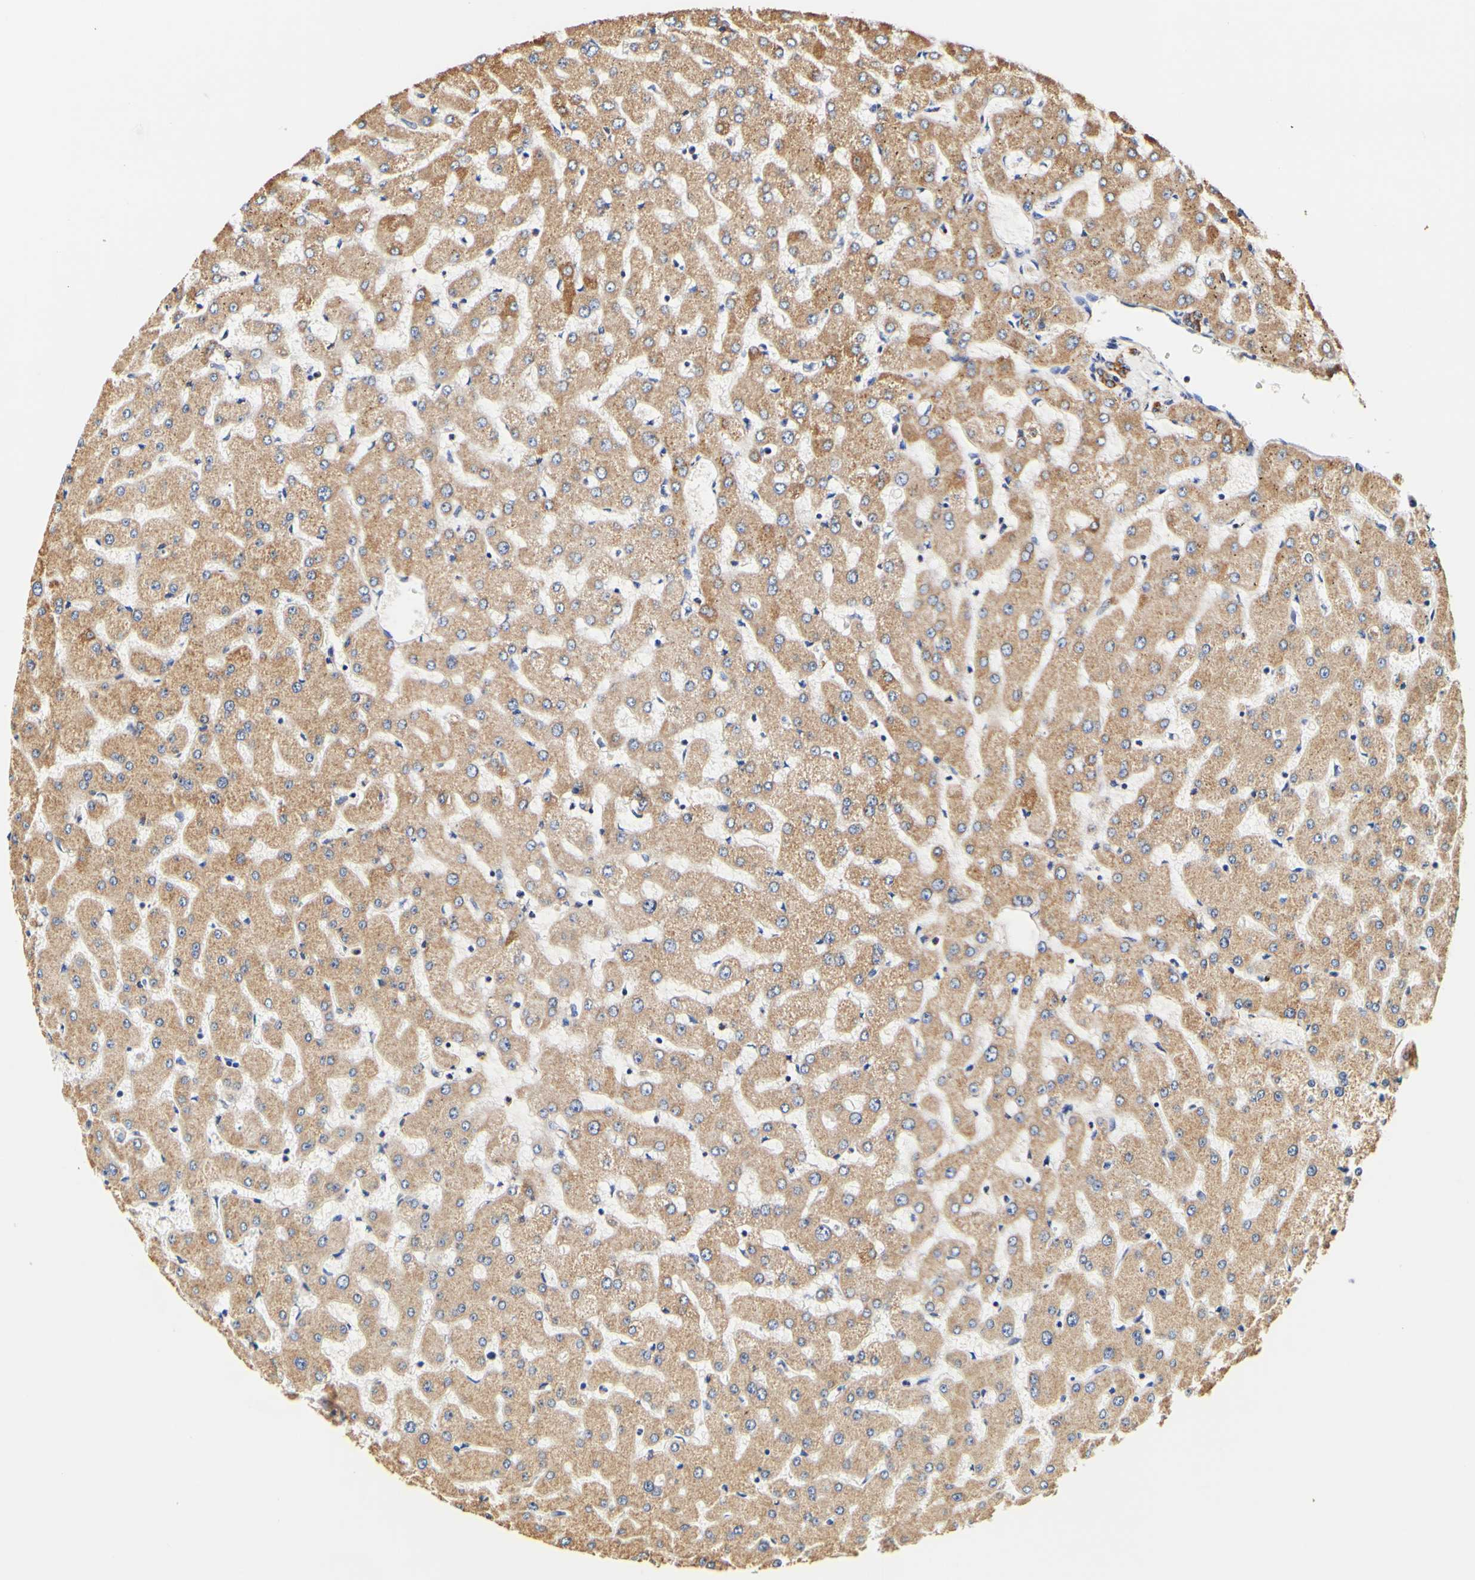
{"staining": {"intensity": "moderate", "quantity": ">75%", "location": "cytoplasmic/membranous"}, "tissue": "liver", "cell_type": "Cholangiocytes", "image_type": "normal", "snomed": [{"axis": "morphology", "description": "Normal tissue, NOS"}, {"axis": "topography", "description": "Liver"}], "caption": "A histopathology image of human liver stained for a protein reveals moderate cytoplasmic/membranous brown staining in cholangiocytes. (DAB IHC with brightfield microscopy, high magnification).", "gene": "CAMK4", "patient": {"sex": "female", "age": 63}}